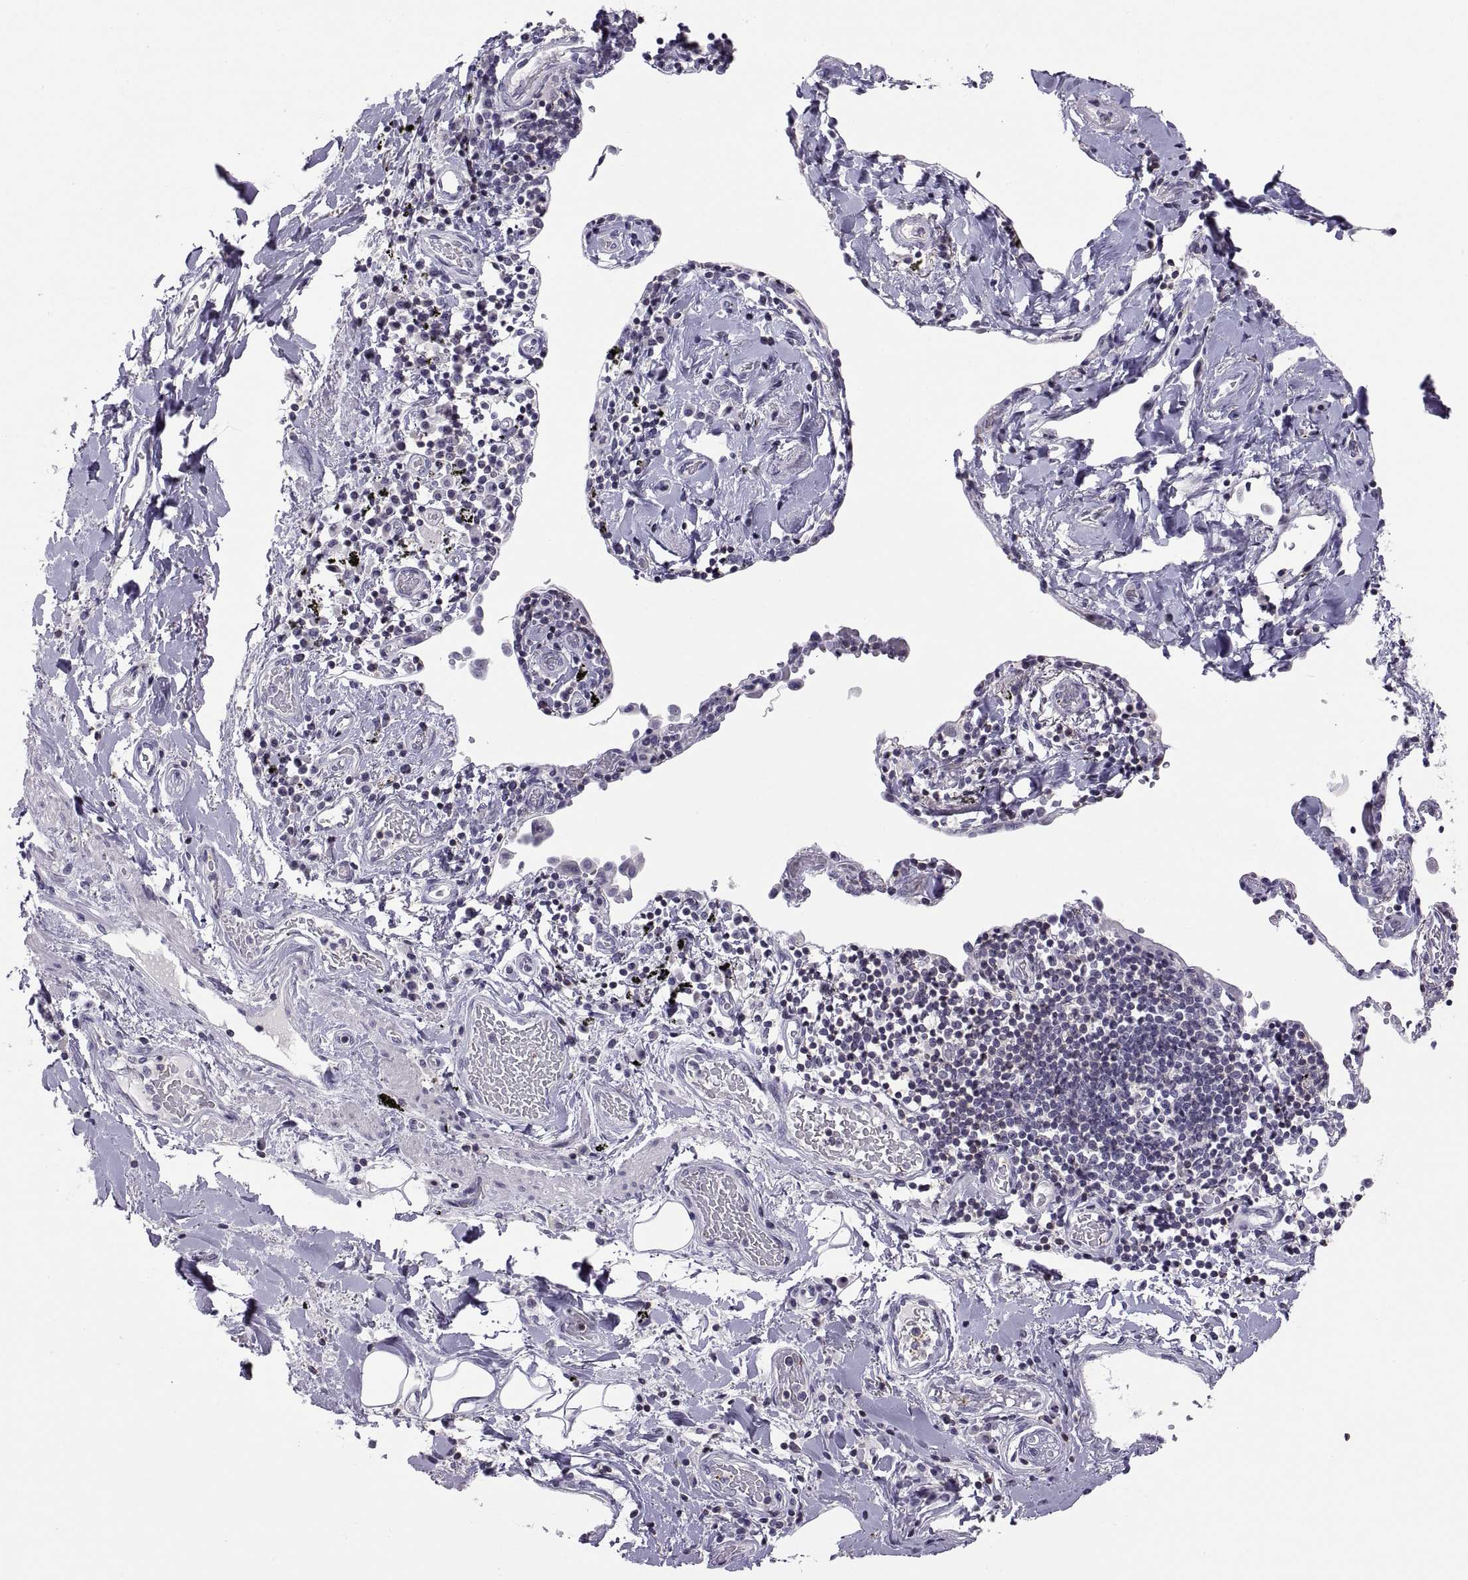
{"staining": {"intensity": "negative", "quantity": "none", "location": "none"}, "tissue": "lung cancer", "cell_type": "Tumor cells", "image_type": "cancer", "snomed": [{"axis": "morphology", "description": "Squamous cell carcinoma, NOS"}, {"axis": "topography", "description": "Lung"}], "caption": "Tumor cells are negative for brown protein staining in lung cancer (squamous cell carcinoma).", "gene": "TTC21A", "patient": {"sex": "male", "age": 57}}